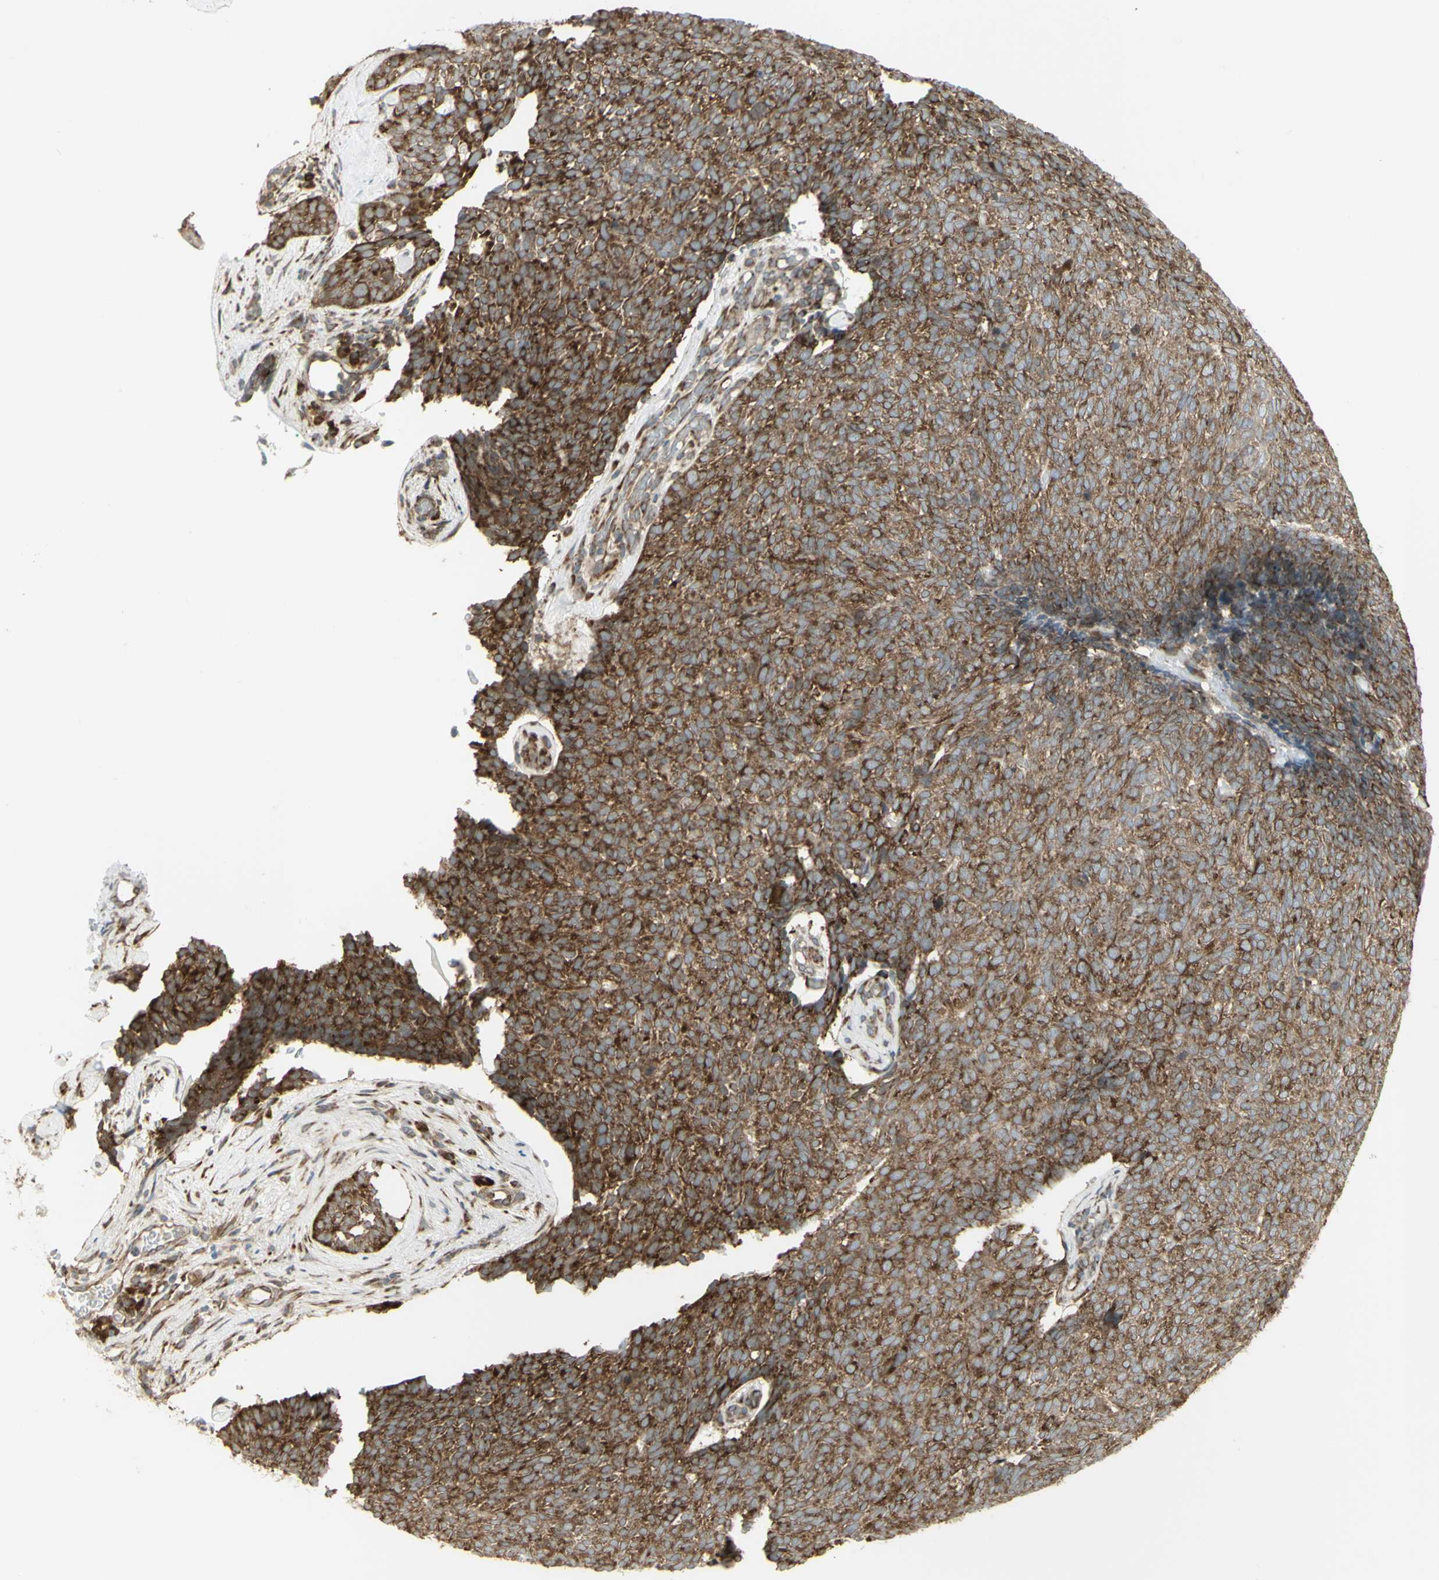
{"staining": {"intensity": "strong", "quantity": ">75%", "location": "cytoplasmic/membranous"}, "tissue": "skin cancer", "cell_type": "Tumor cells", "image_type": "cancer", "snomed": [{"axis": "morphology", "description": "Basal cell carcinoma"}, {"axis": "topography", "description": "Skin"}], "caption": "Brown immunohistochemical staining in skin cancer reveals strong cytoplasmic/membranous expression in about >75% of tumor cells.", "gene": "FKBP3", "patient": {"sex": "female", "age": 84}}